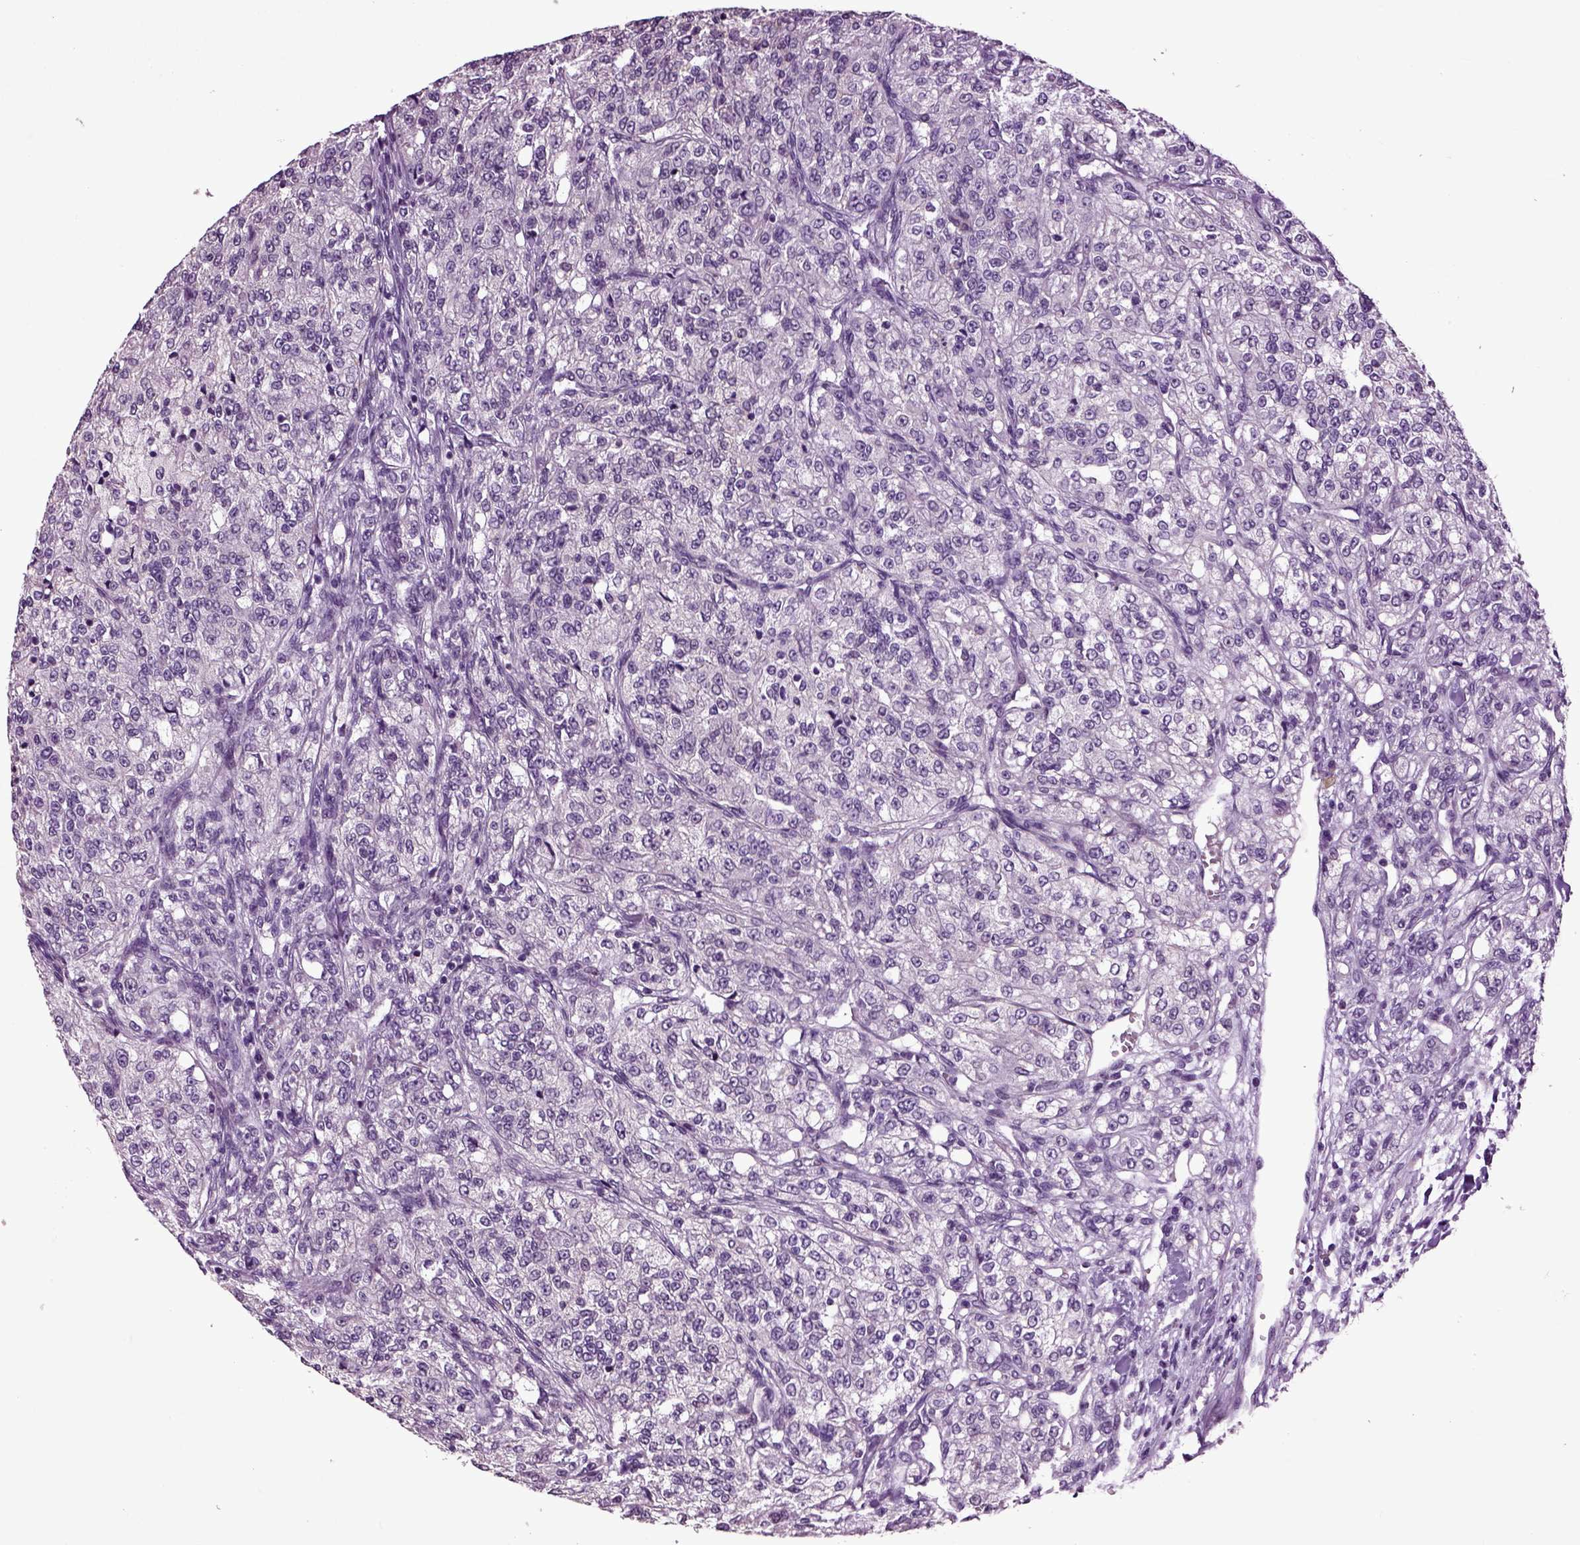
{"staining": {"intensity": "negative", "quantity": "none", "location": "none"}, "tissue": "renal cancer", "cell_type": "Tumor cells", "image_type": "cancer", "snomed": [{"axis": "morphology", "description": "Adenocarcinoma, NOS"}, {"axis": "topography", "description": "Kidney"}], "caption": "Renal adenocarcinoma was stained to show a protein in brown. There is no significant expression in tumor cells.", "gene": "CRHR1", "patient": {"sex": "female", "age": 63}}